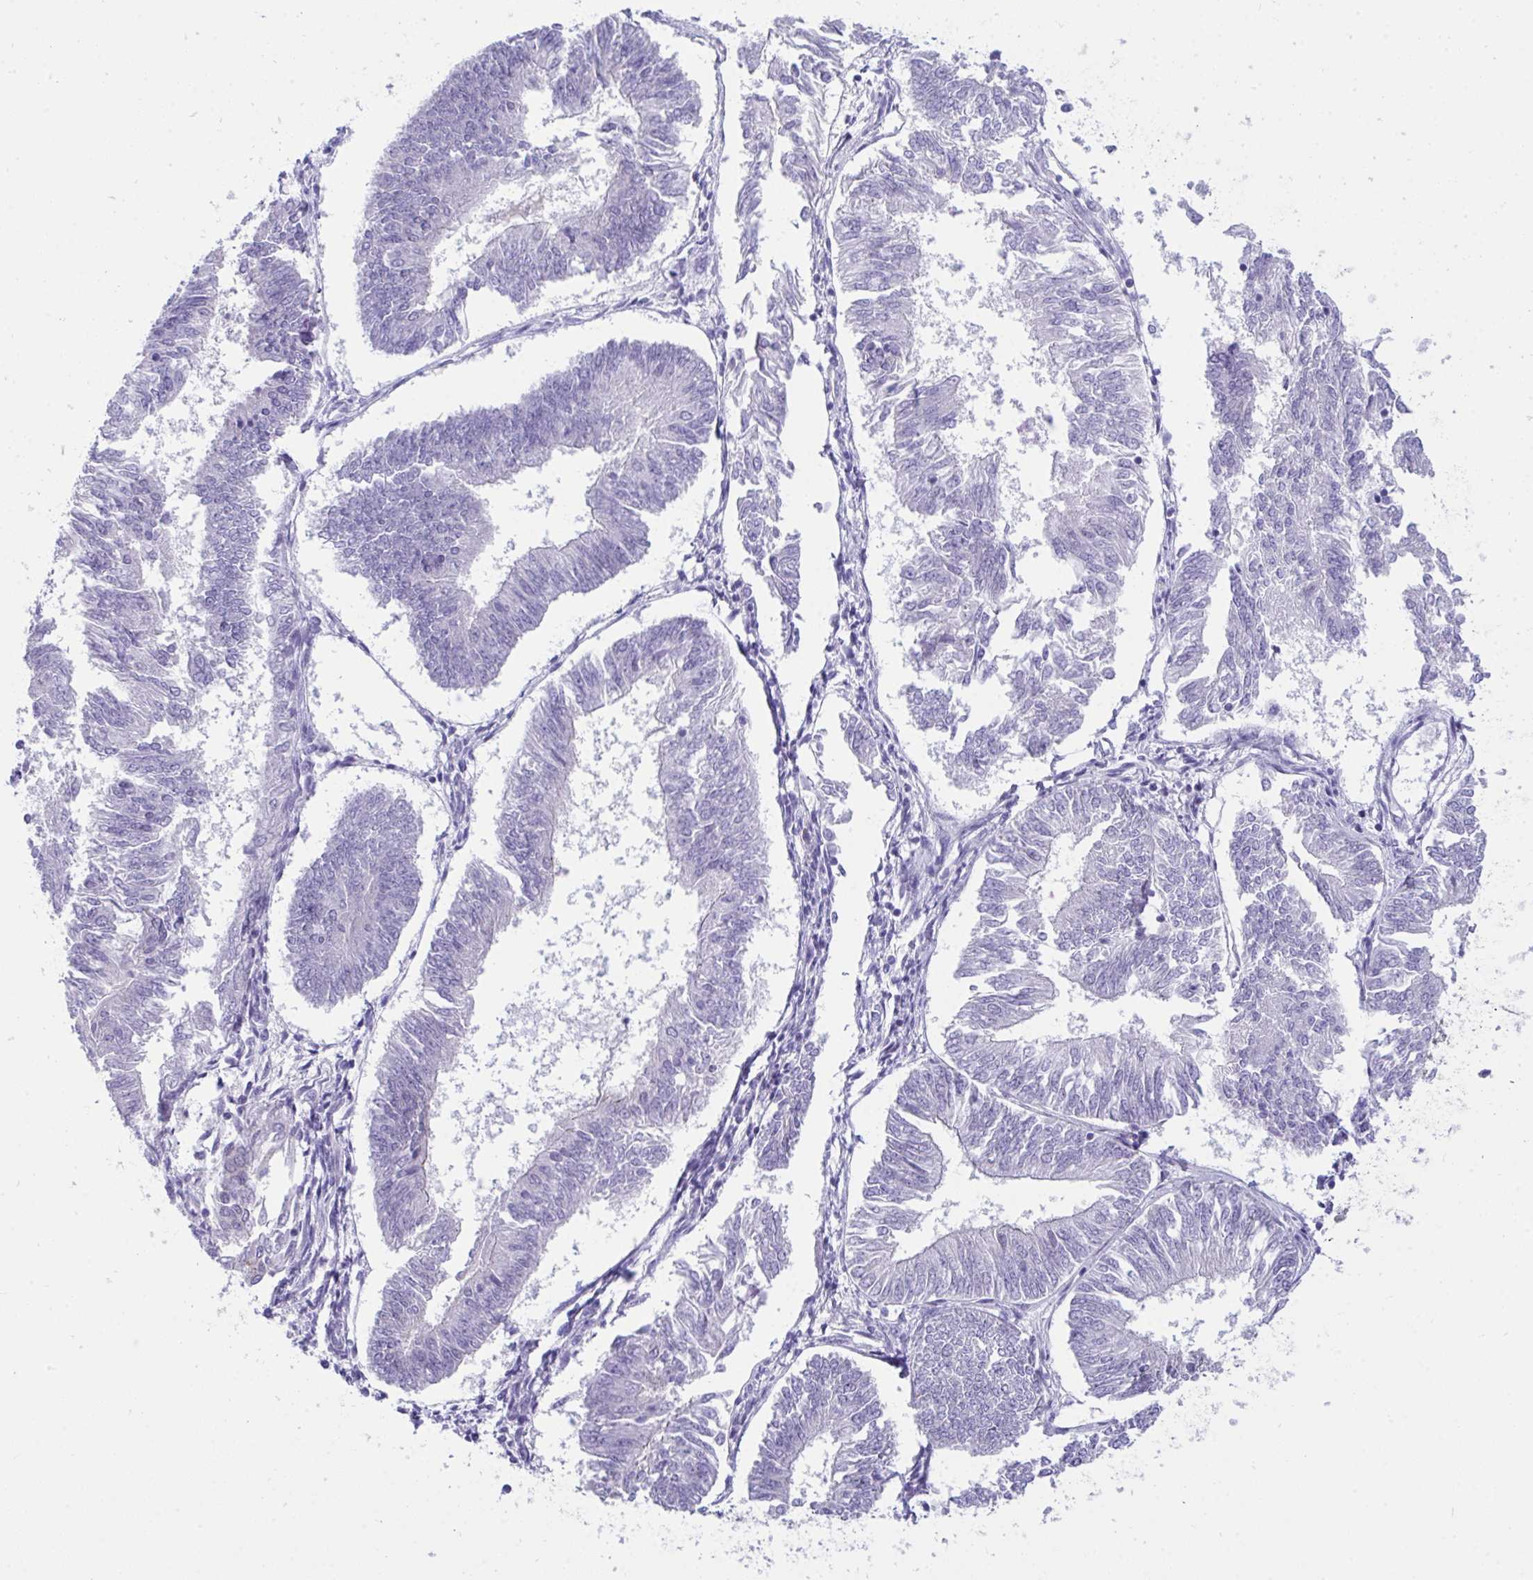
{"staining": {"intensity": "negative", "quantity": "none", "location": "none"}, "tissue": "endometrial cancer", "cell_type": "Tumor cells", "image_type": "cancer", "snomed": [{"axis": "morphology", "description": "Adenocarcinoma, NOS"}, {"axis": "topography", "description": "Endometrium"}], "caption": "The image shows no staining of tumor cells in adenocarcinoma (endometrial).", "gene": "GLB1L2", "patient": {"sex": "female", "age": 58}}